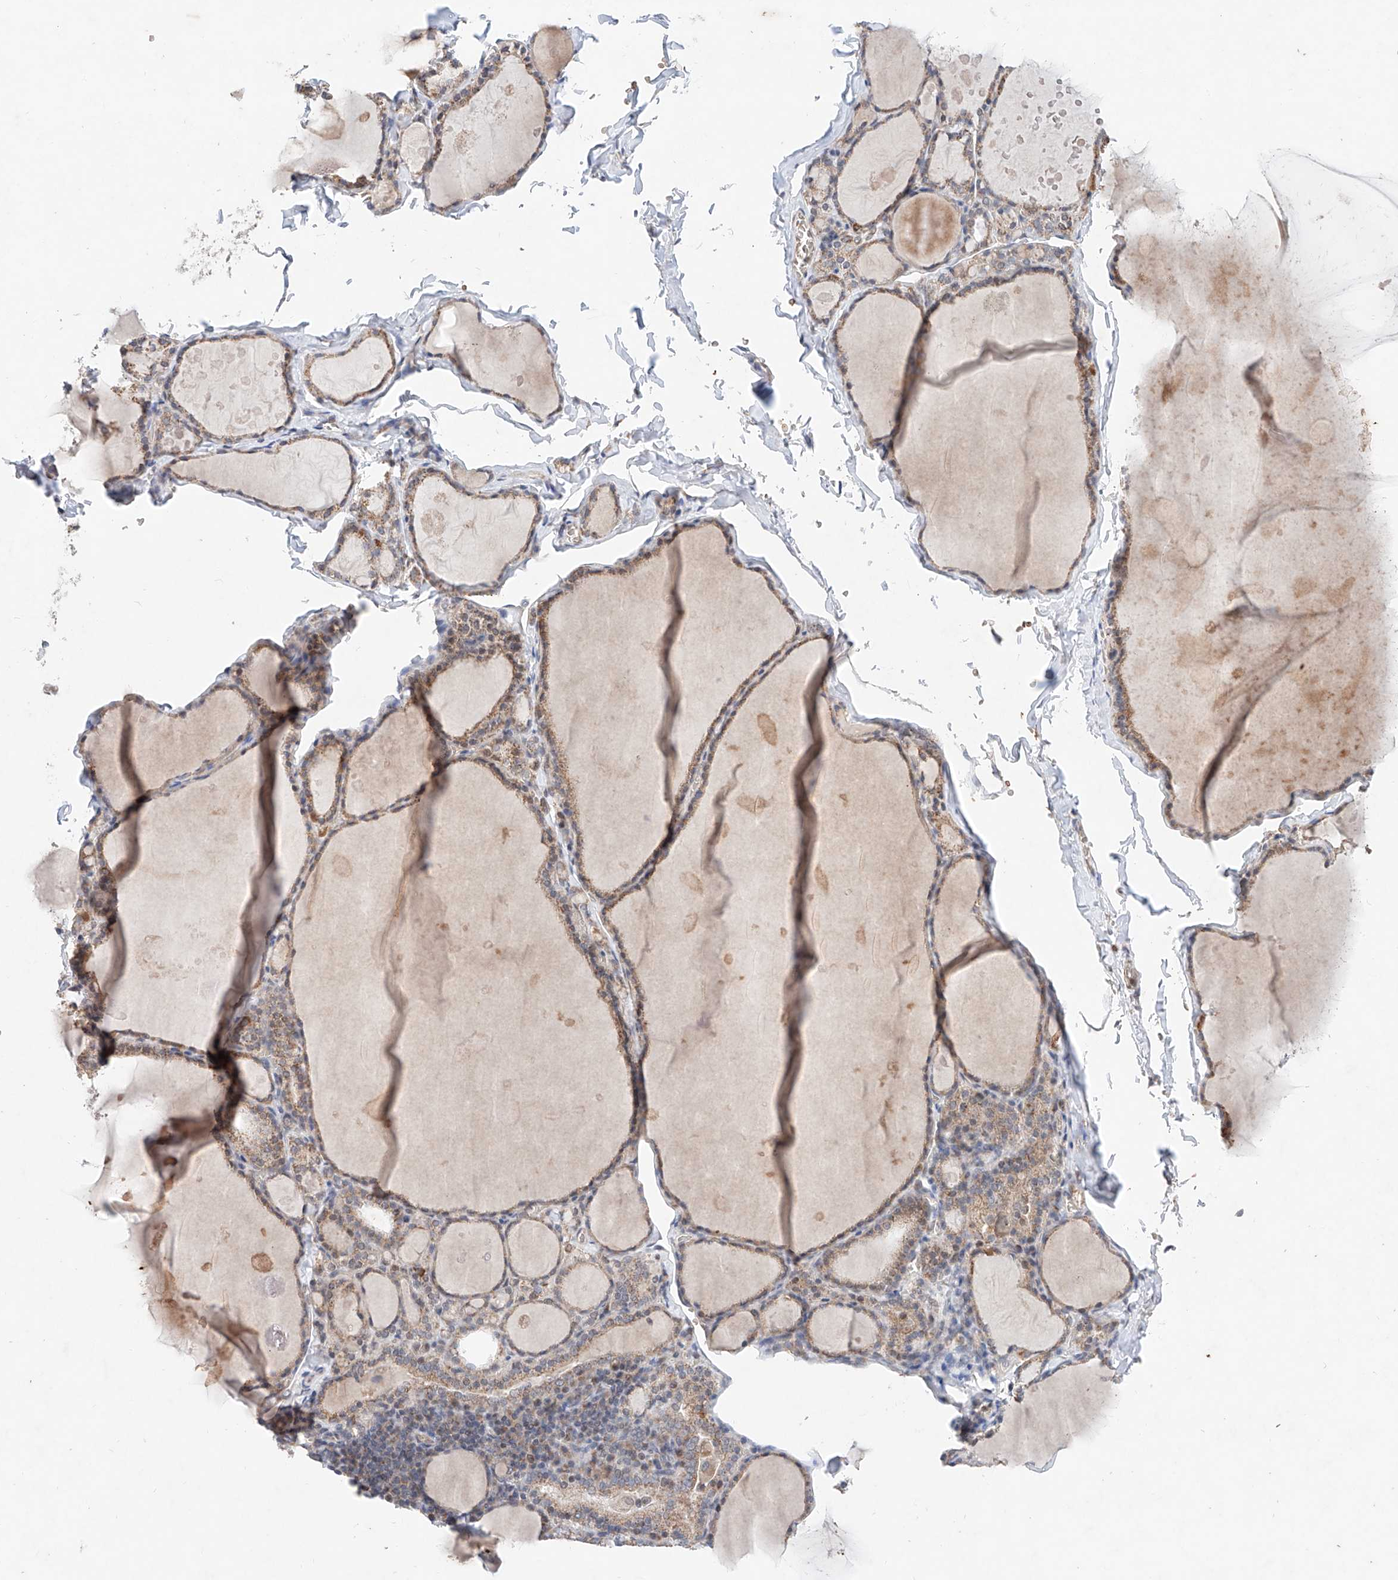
{"staining": {"intensity": "weak", "quantity": ">75%", "location": "cytoplasmic/membranous"}, "tissue": "thyroid gland", "cell_type": "Glandular cells", "image_type": "normal", "snomed": [{"axis": "morphology", "description": "Normal tissue, NOS"}, {"axis": "topography", "description": "Thyroid gland"}], "caption": "Weak cytoplasmic/membranous protein positivity is present in about >75% of glandular cells in thyroid gland. (brown staining indicates protein expression, while blue staining denotes nuclei).", "gene": "FASTK", "patient": {"sex": "male", "age": 56}}